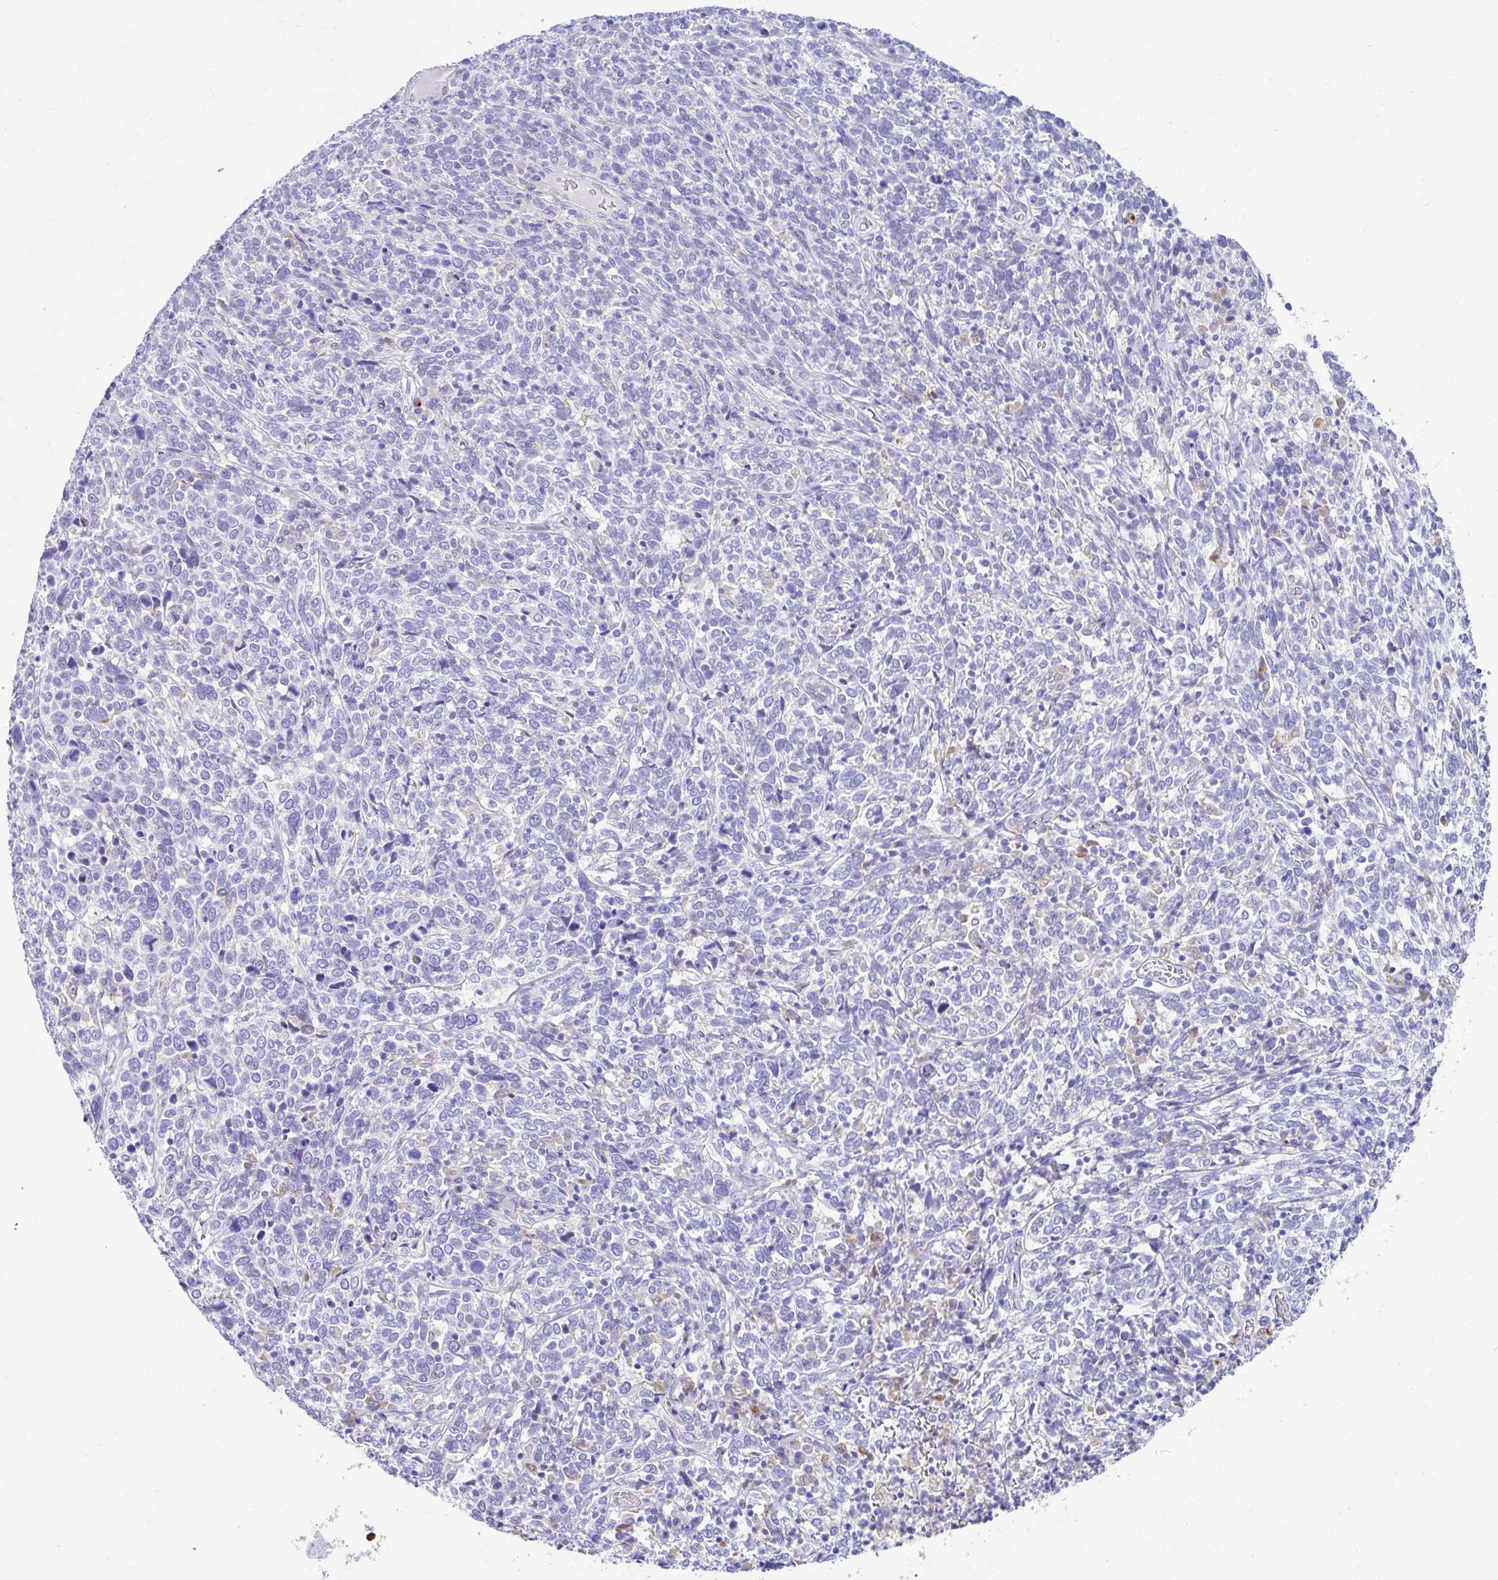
{"staining": {"intensity": "negative", "quantity": "none", "location": "none"}, "tissue": "cervical cancer", "cell_type": "Tumor cells", "image_type": "cancer", "snomed": [{"axis": "morphology", "description": "Squamous cell carcinoma, NOS"}, {"axis": "topography", "description": "Cervix"}], "caption": "Immunohistochemistry histopathology image of neoplastic tissue: cervical cancer stained with DAB (3,3'-diaminobenzidine) reveals no significant protein staining in tumor cells.", "gene": "ZNF33A", "patient": {"sex": "female", "age": 46}}